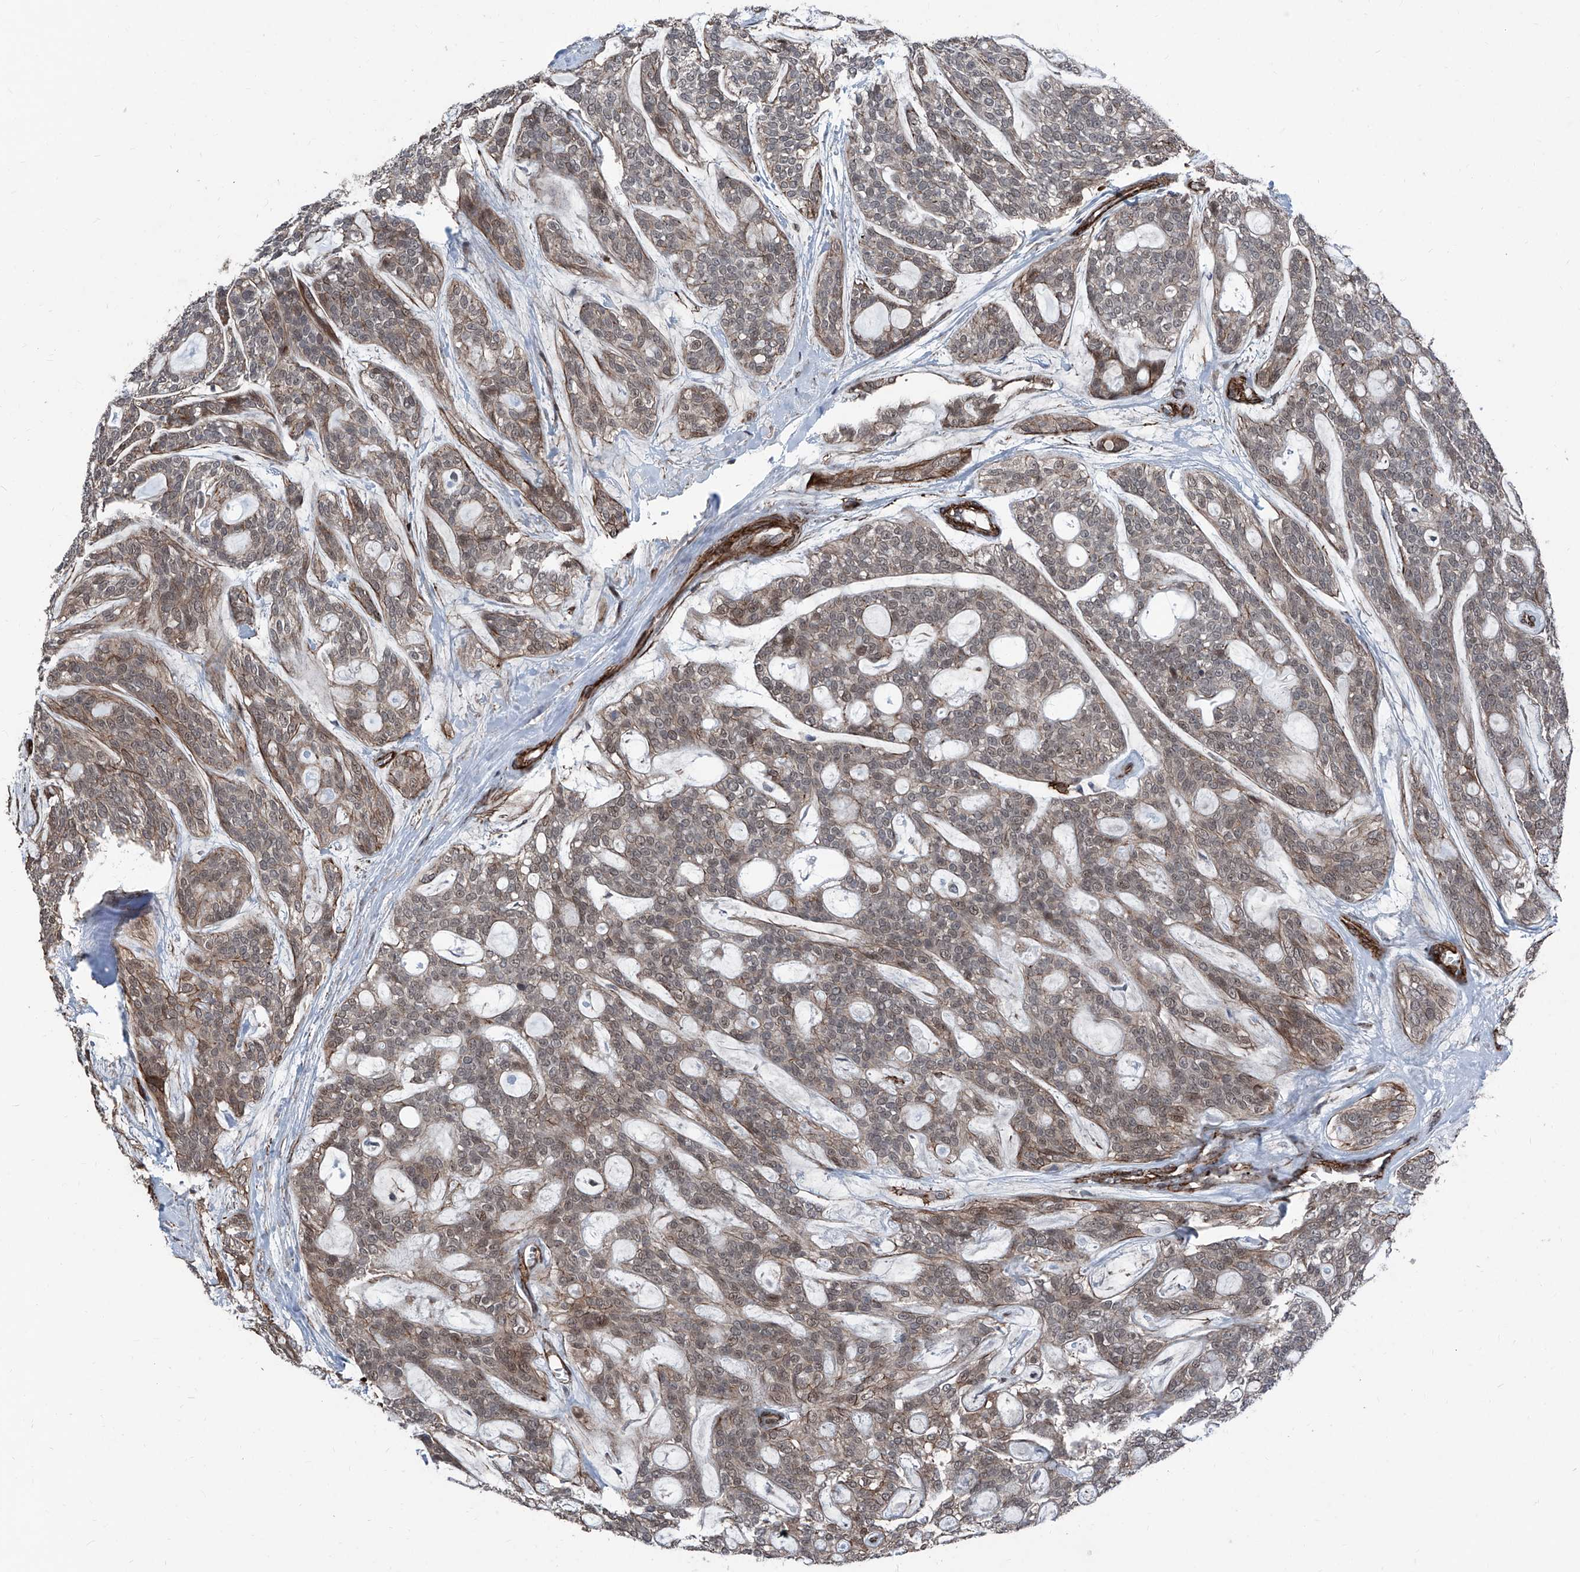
{"staining": {"intensity": "weak", "quantity": "<25%", "location": "cytoplasmic/membranous,nuclear"}, "tissue": "head and neck cancer", "cell_type": "Tumor cells", "image_type": "cancer", "snomed": [{"axis": "morphology", "description": "Adenocarcinoma, NOS"}, {"axis": "topography", "description": "Head-Neck"}], "caption": "The image exhibits no staining of tumor cells in head and neck cancer (adenocarcinoma). (Immunohistochemistry, brightfield microscopy, high magnification).", "gene": "COA7", "patient": {"sex": "male", "age": 66}}